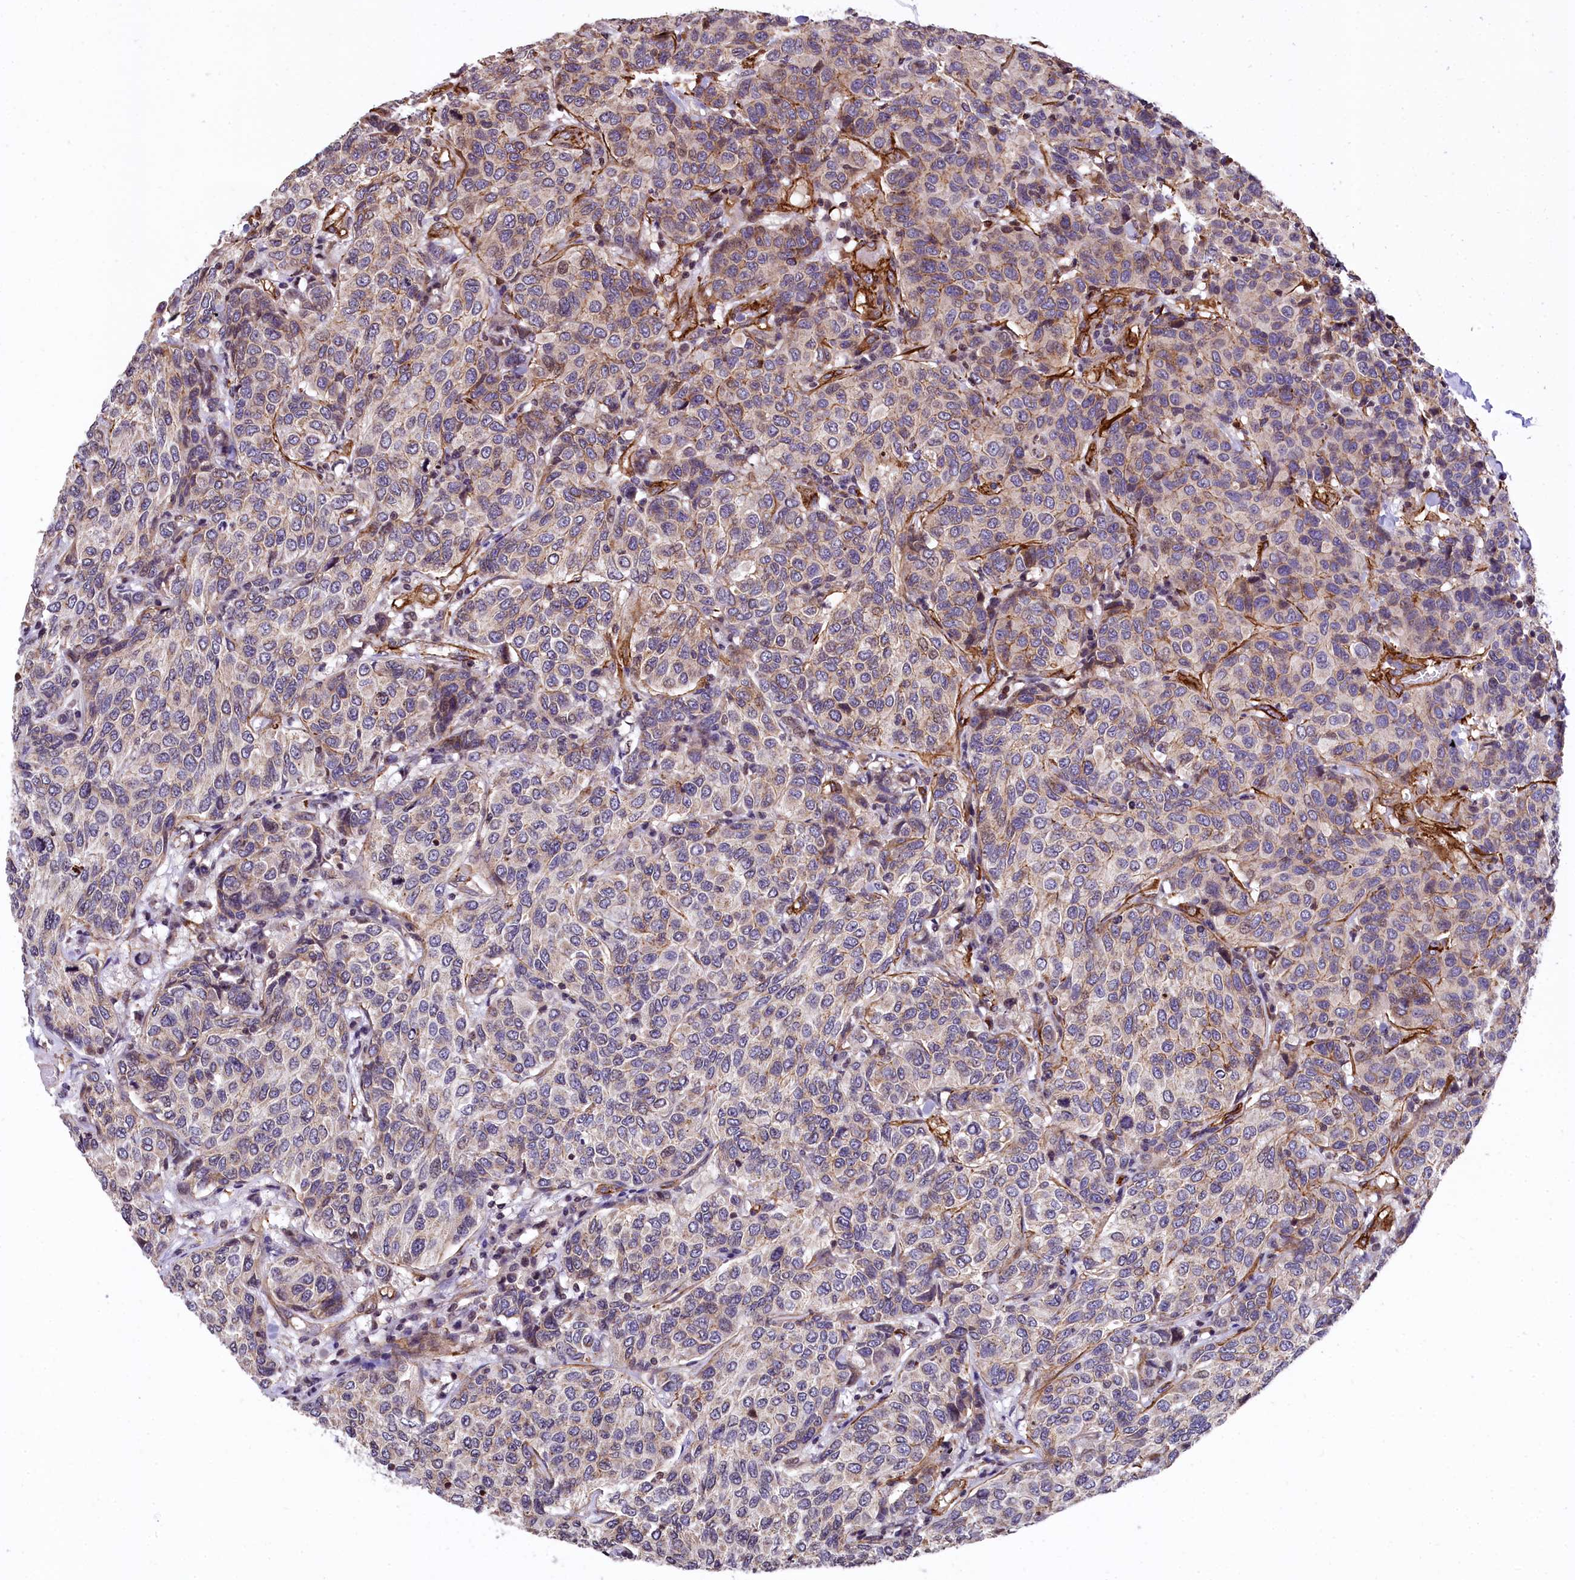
{"staining": {"intensity": "weak", "quantity": "25%-75%", "location": "cytoplasmic/membranous"}, "tissue": "breast cancer", "cell_type": "Tumor cells", "image_type": "cancer", "snomed": [{"axis": "morphology", "description": "Duct carcinoma"}, {"axis": "topography", "description": "Breast"}], "caption": "An image showing weak cytoplasmic/membranous positivity in about 25%-75% of tumor cells in breast cancer (infiltrating ductal carcinoma), as visualized by brown immunohistochemical staining.", "gene": "ZNF2", "patient": {"sex": "female", "age": 55}}